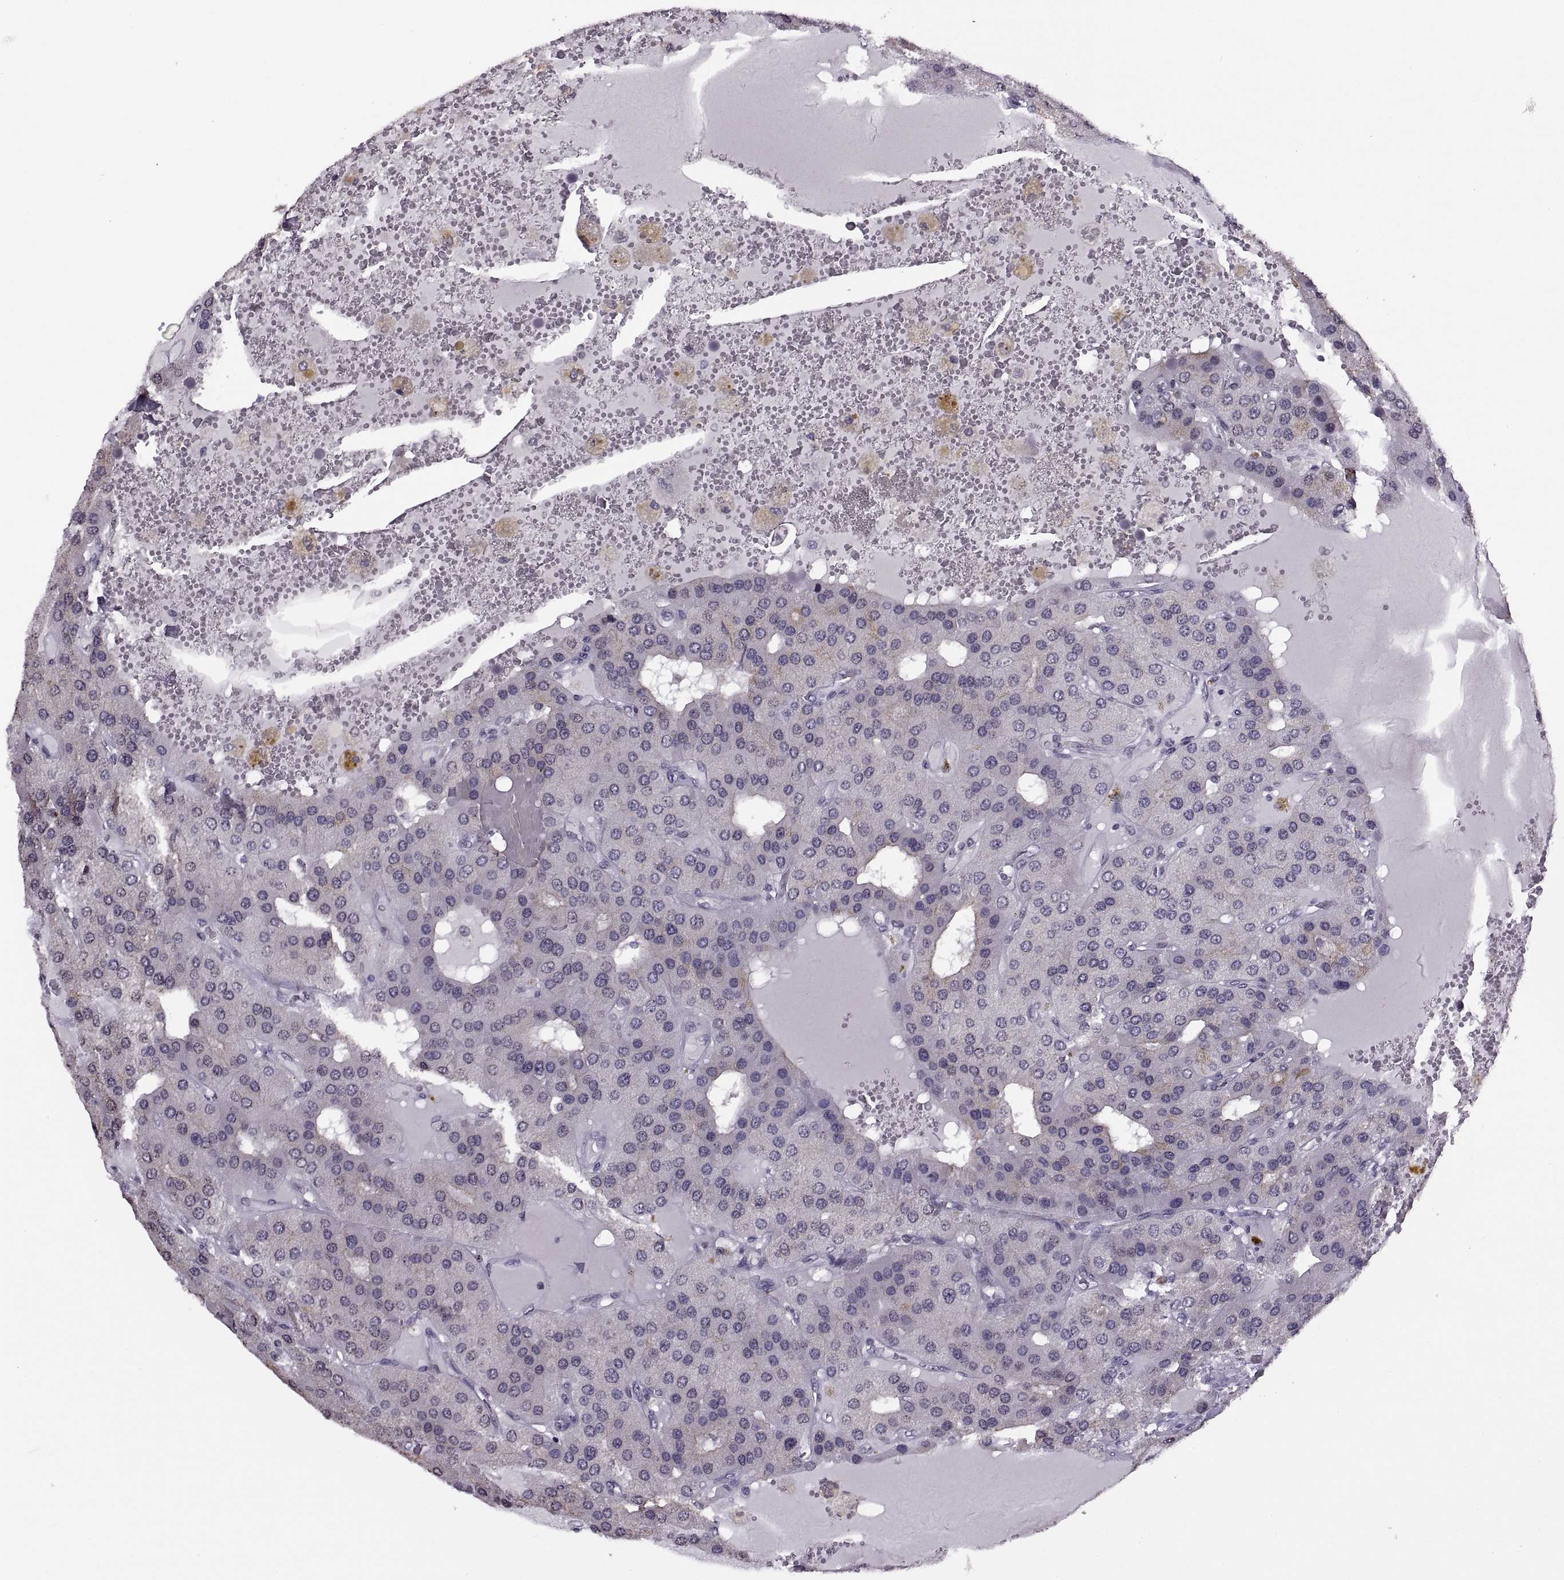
{"staining": {"intensity": "negative", "quantity": "none", "location": "none"}, "tissue": "parathyroid gland", "cell_type": "Glandular cells", "image_type": "normal", "snomed": [{"axis": "morphology", "description": "Normal tissue, NOS"}, {"axis": "morphology", "description": "Adenoma, NOS"}, {"axis": "topography", "description": "Parathyroid gland"}], "caption": "Glandular cells show no significant positivity in benign parathyroid gland.", "gene": "H1", "patient": {"sex": "female", "age": 86}}